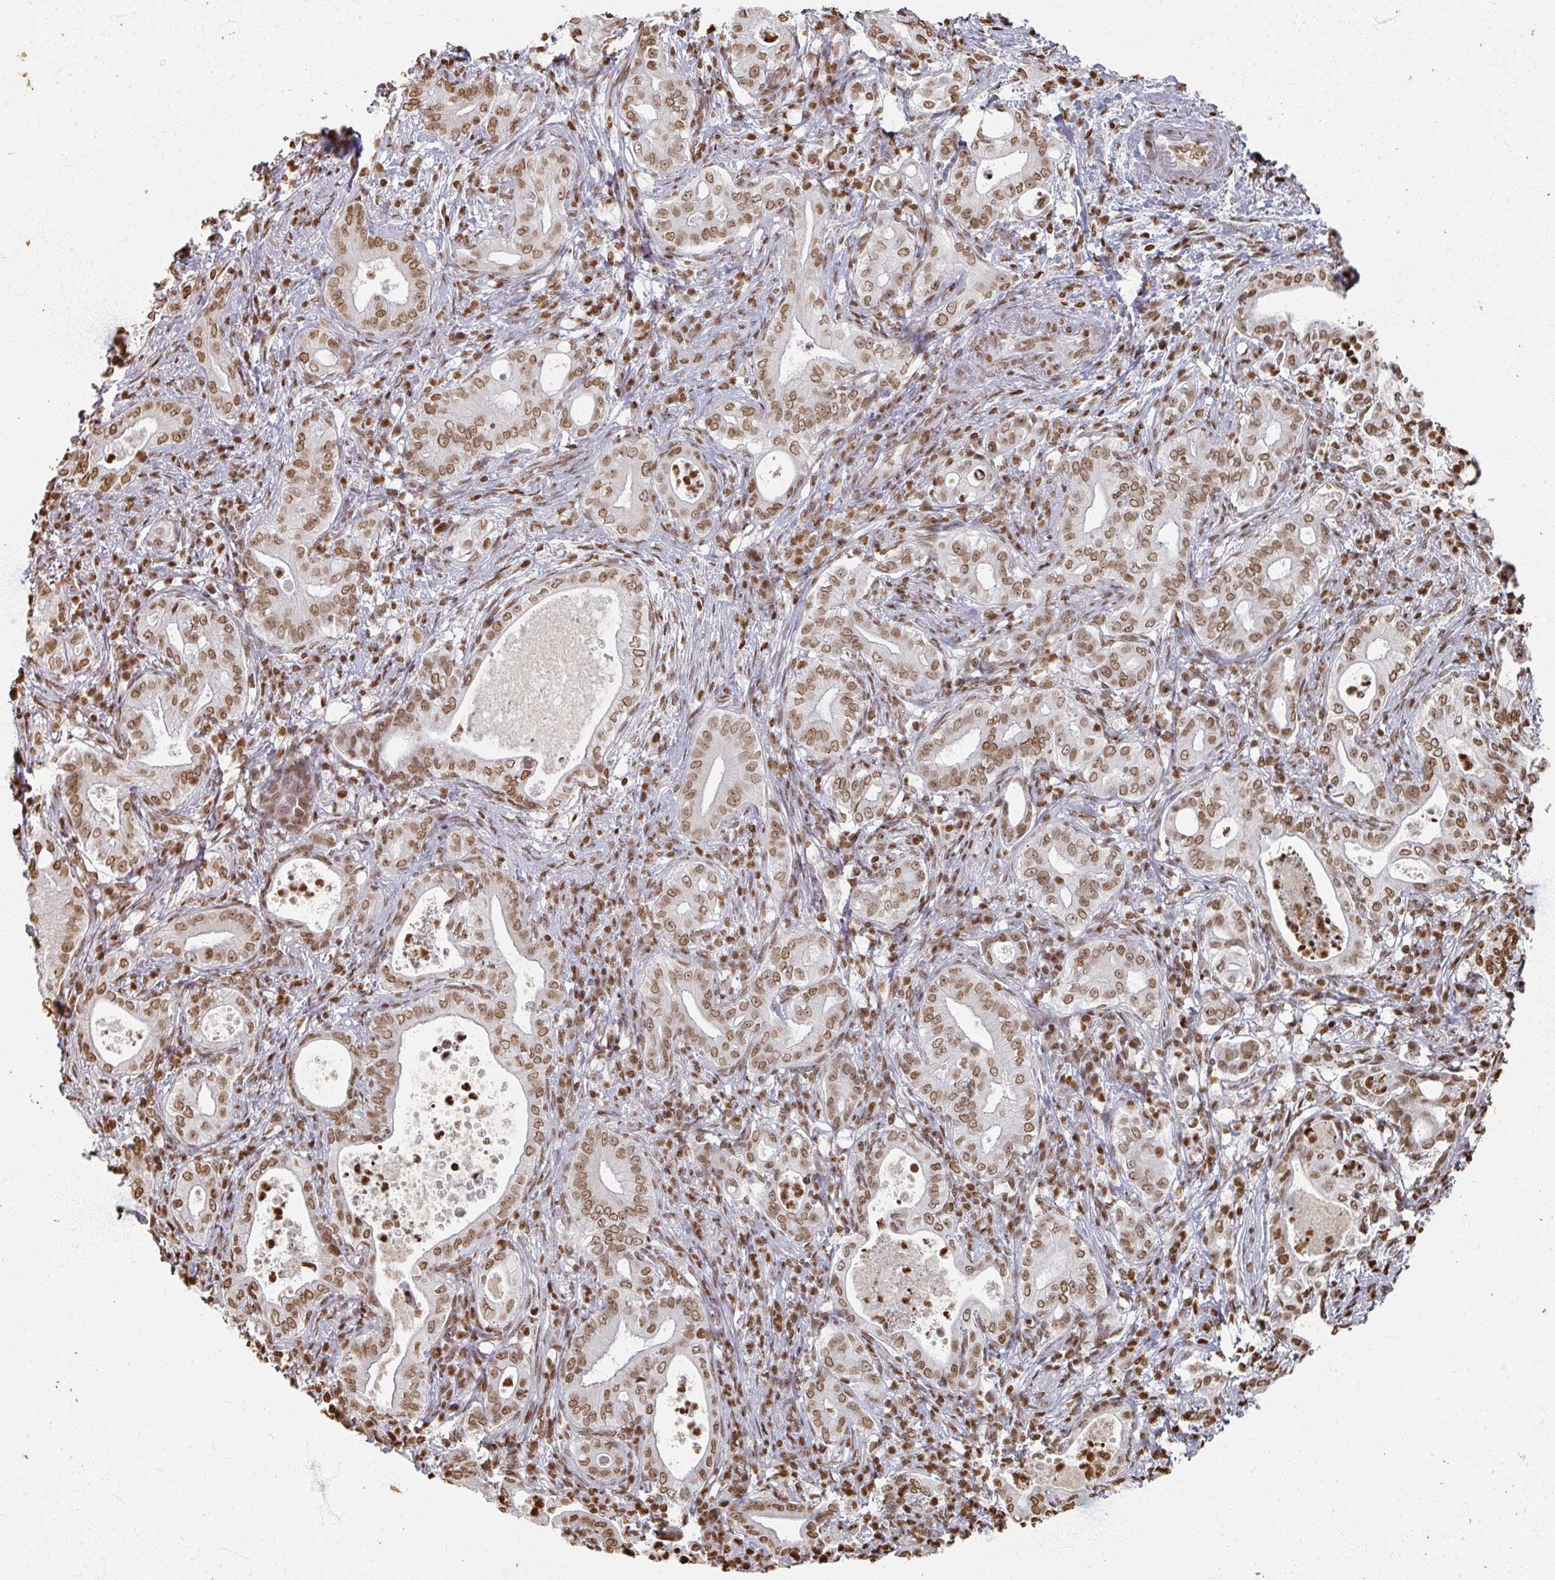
{"staining": {"intensity": "moderate", "quantity": ">75%", "location": "nuclear"}, "tissue": "pancreatic cancer", "cell_type": "Tumor cells", "image_type": "cancer", "snomed": [{"axis": "morphology", "description": "Adenocarcinoma, NOS"}, {"axis": "topography", "description": "Pancreas"}], "caption": "IHC staining of pancreatic cancer (adenocarcinoma), which shows medium levels of moderate nuclear expression in approximately >75% of tumor cells indicating moderate nuclear protein staining. The staining was performed using DAB (brown) for protein detection and nuclei were counterstained in hematoxylin (blue).", "gene": "DCUN1D5", "patient": {"sex": "male", "age": 71}}